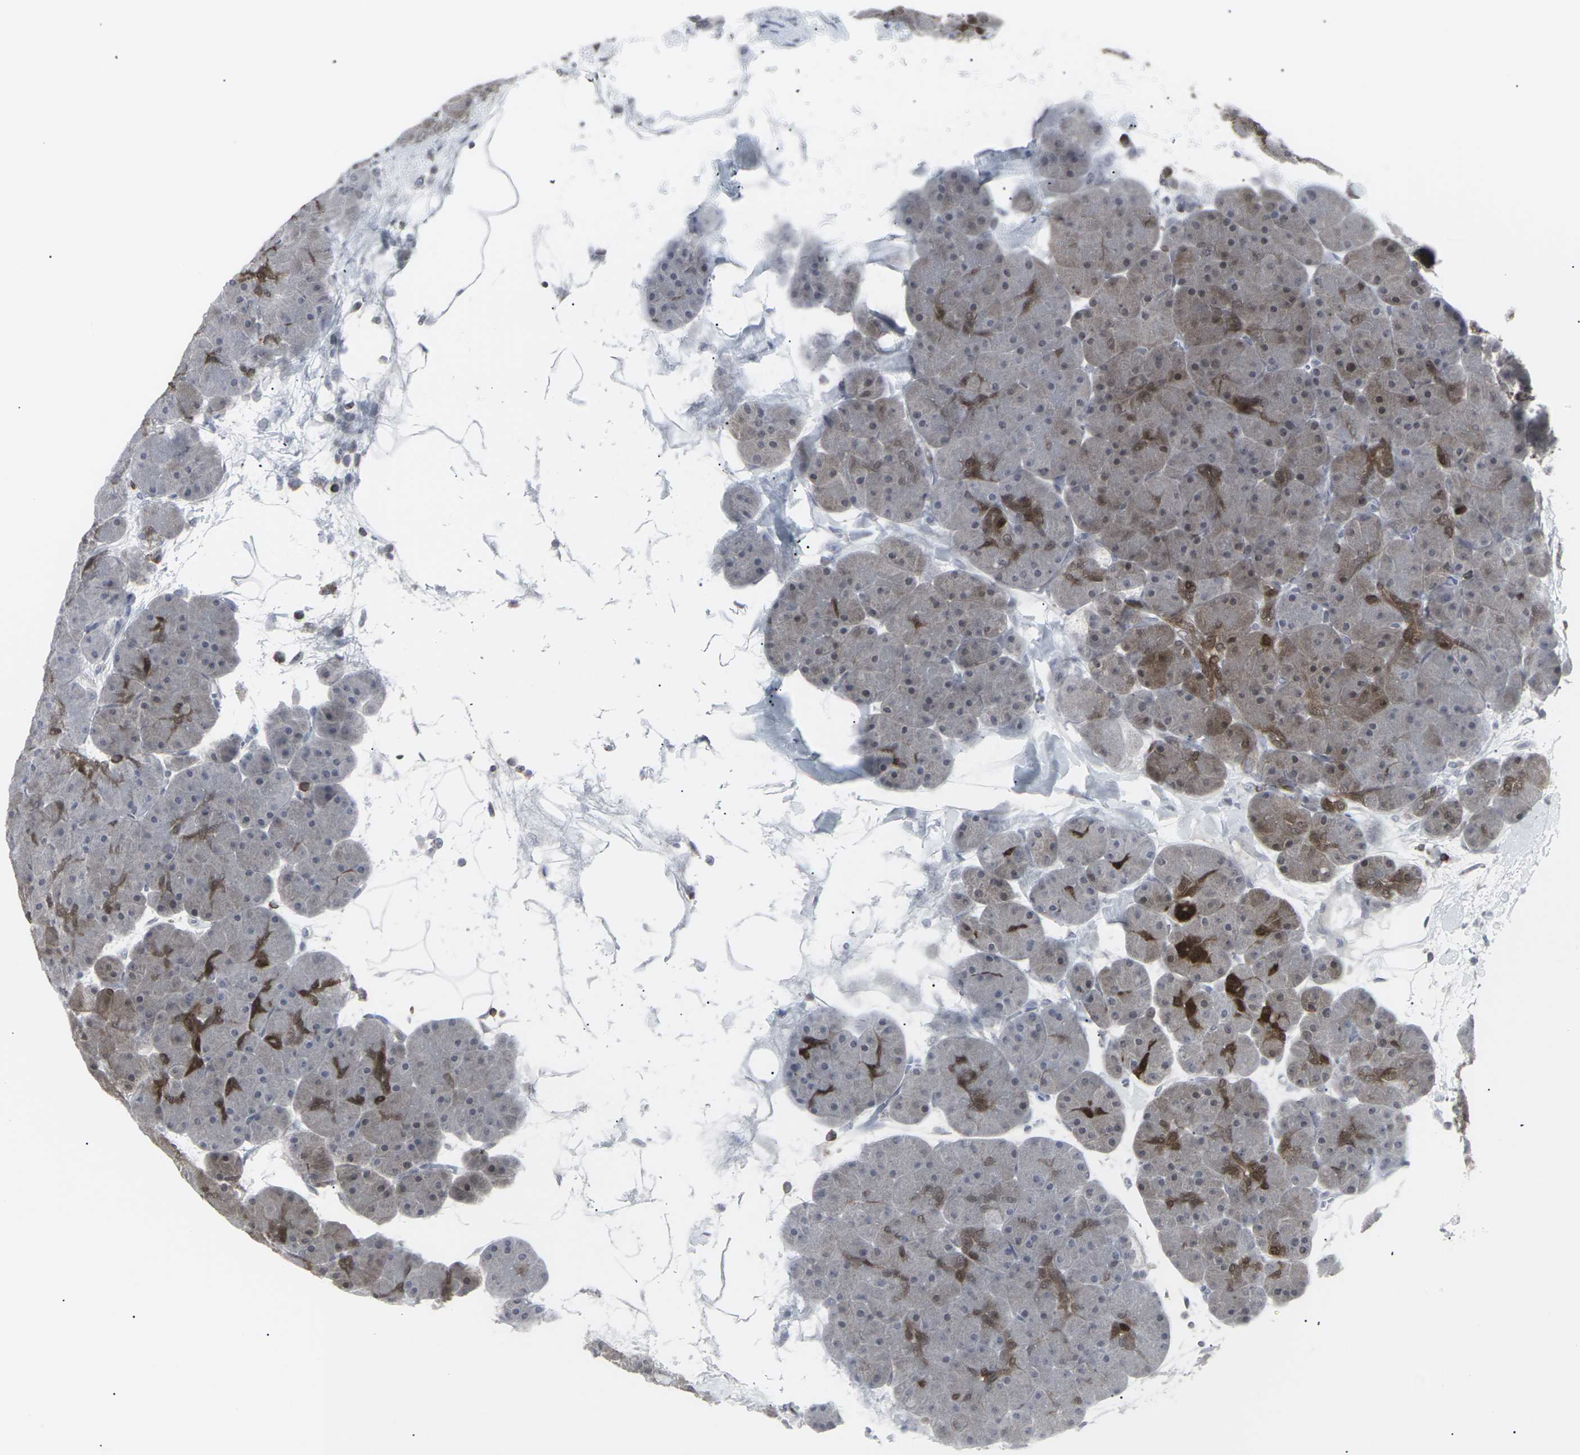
{"staining": {"intensity": "strong", "quantity": "25%-75%", "location": "cytoplasmic/membranous"}, "tissue": "pancreas", "cell_type": "Exocrine glandular cells", "image_type": "normal", "snomed": [{"axis": "morphology", "description": "Normal tissue, NOS"}, {"axis": "topography", "description": "Pancreas"}], "caption": "Protein expression analysis of benign pancreas reveals strong cytoplasmic/membranous positivity in about 25%-75% of exocrine glandular cells. (DAB = brown stain, brightfield microscopy at high magnification).", "gene": "APOBEC2", "patient": {"sex": "male", "age": 66}}